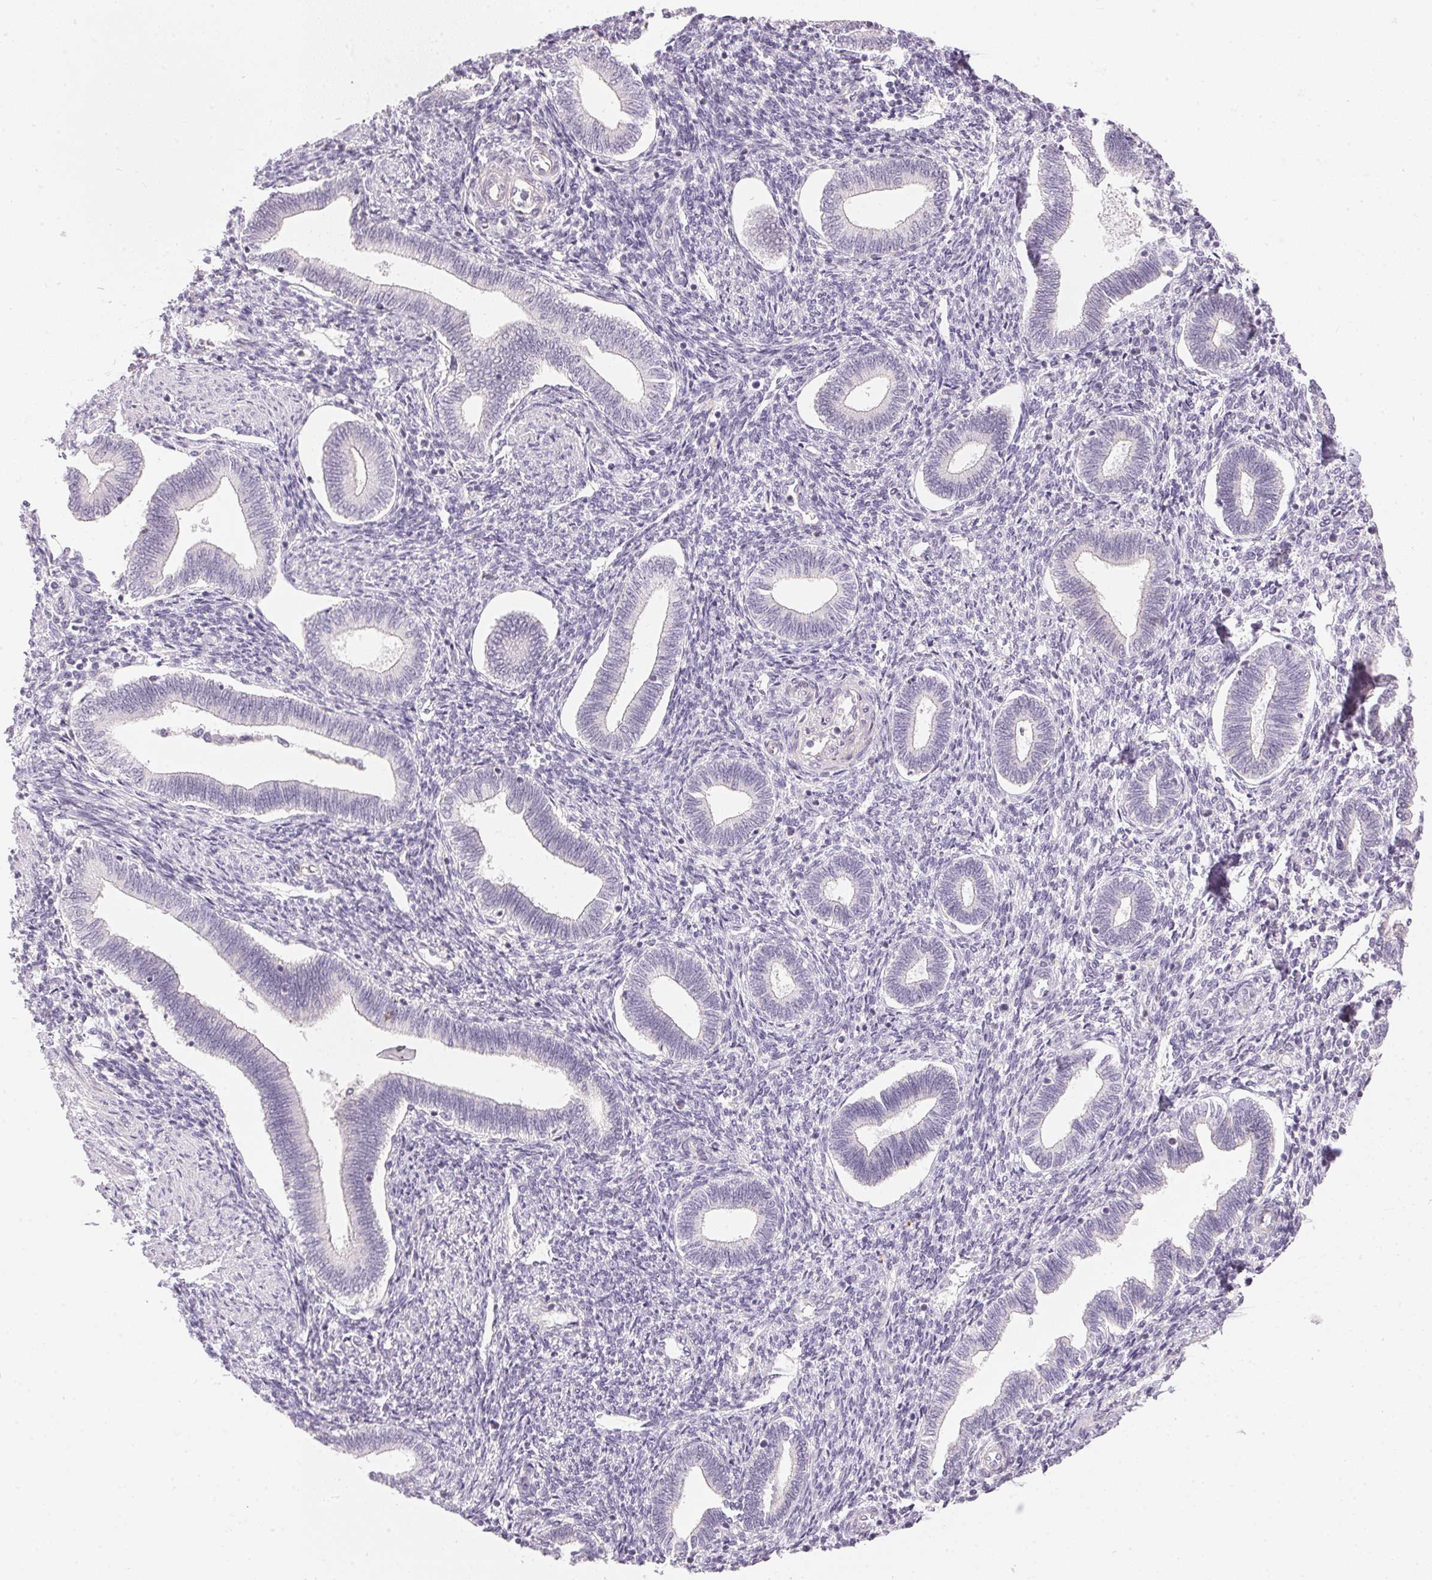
{"staining": {"intensity": "negative", "quantity": "none", "location": "none"}, "tissue": "endometrium", "cell_type": "Cells in endometrial stroma", "image_type": "normal", "snomed": [{"axis": "morphology", "description": "Normal tissue, NOS"}, {"axis": "topography", "description": "Endometrium"}], "caption": "A high-resolution histopathology image shows IHC staining of benign endometrium, which reveals no significant positivity in cells in endometrial stroma.", "gene": "GDAP1L1", "patient": {"sex": "female", "age": 42}}